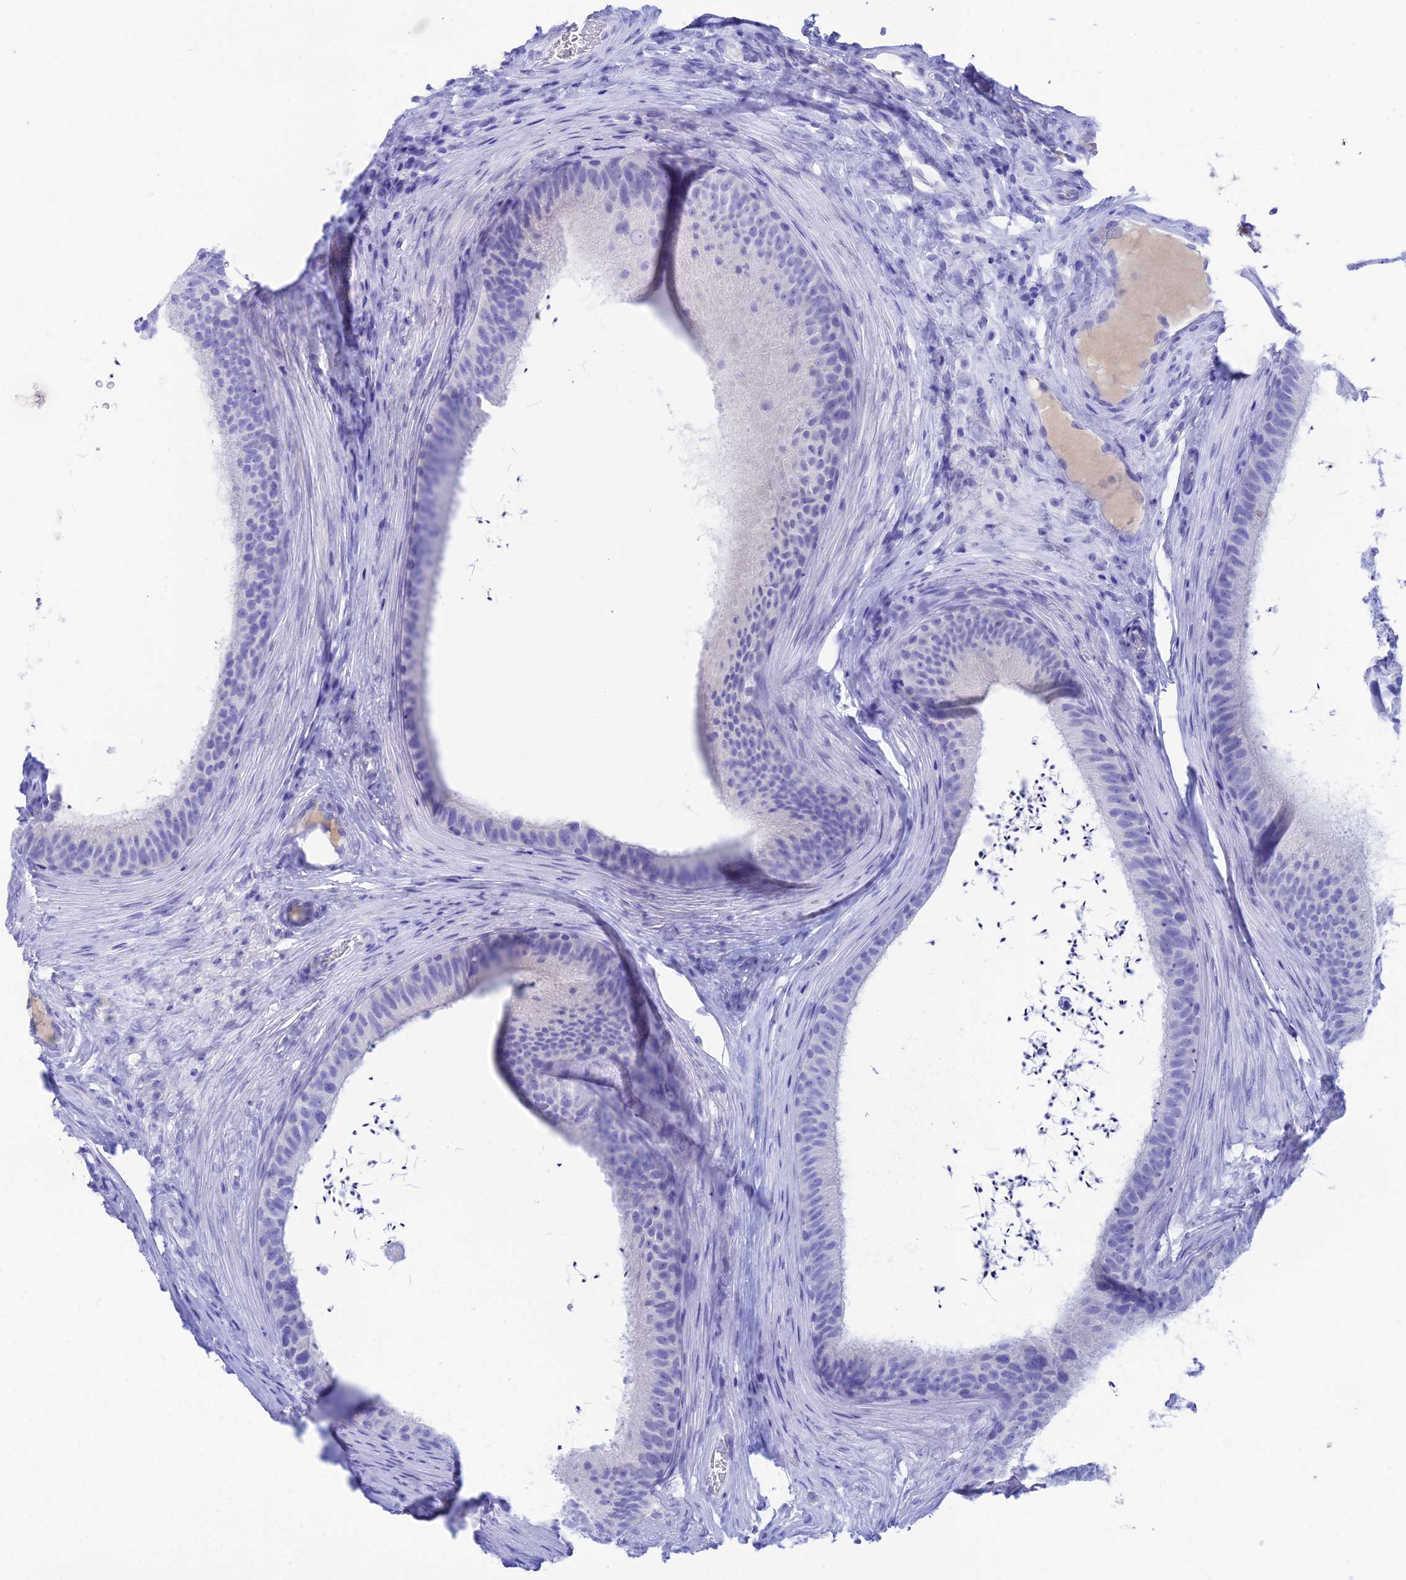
{"staining": {"intensity": "negative", "quantity": "none", "location": "none"}, "tissue": "epididymis", "cell_type": "Glandular cells", "image_type": "normal", "snomed": [{"axis": "morphology", "description": "Normal tissue, NOS"}, {"axis": "topography", "description": "Testis"}, {"axis": "topography", "description": "Epididymis"}], "caption": "Immunohistochemical staining of normal human epididymis exhibits no significant staining in glandular cells.", "gene": "REG1A", "patient": {"sex": "male", "age": 41}}